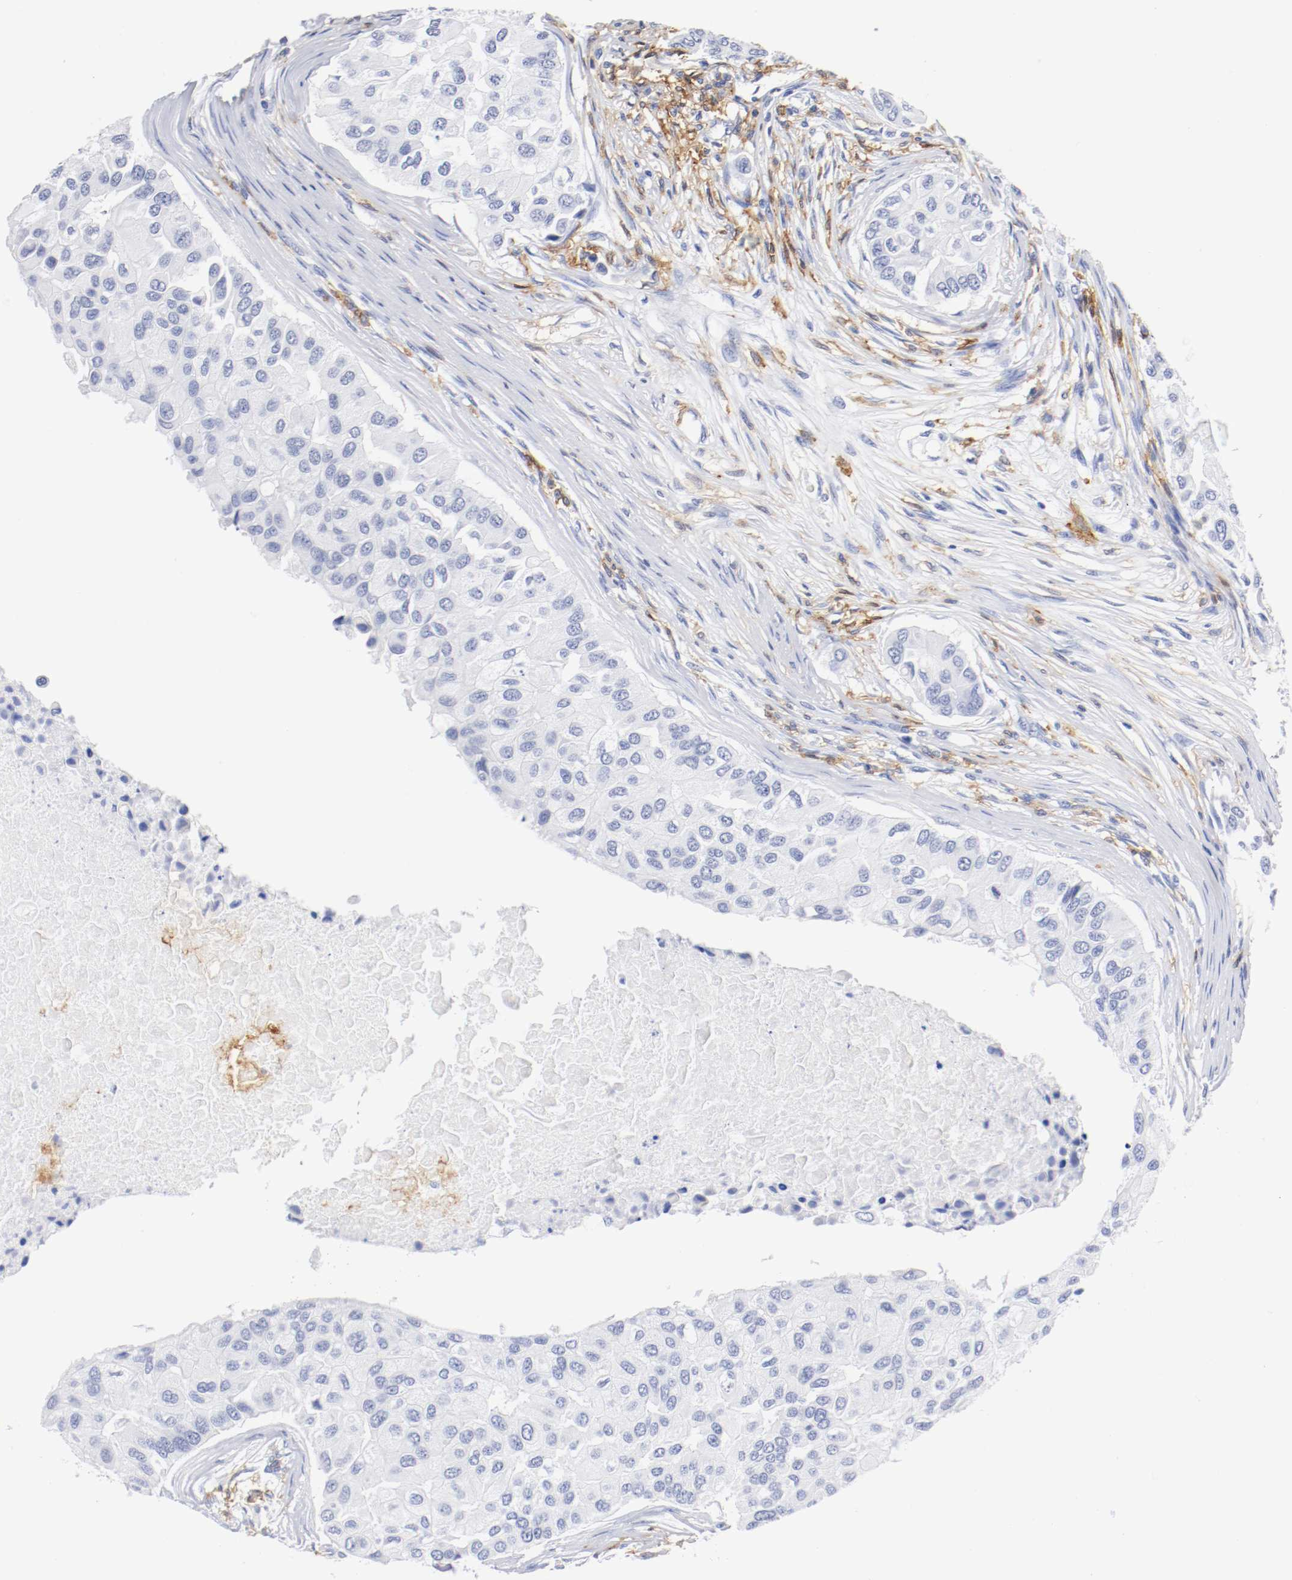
{"staining": {"intensity": "negative", "quantity": "none", "location": "none"}, "tissue": "breast cancer", "cell_type": "Tumor cells", "image_type": "cancer", "snomed": [{"axis": "morphology", "description": "Normal tissue, NOS"}, {"axis": "morphology", "description": "Duct carcinoma"}, {"axis": "topography", "description": "Breast"}], "caption": "This is an immunohistochemistry (IHC) photomicrograph of breast cancer. There is no positivity in tumor cells.", "gene": "ITGAX", "patient": {"sex": "female", "age": 49}}